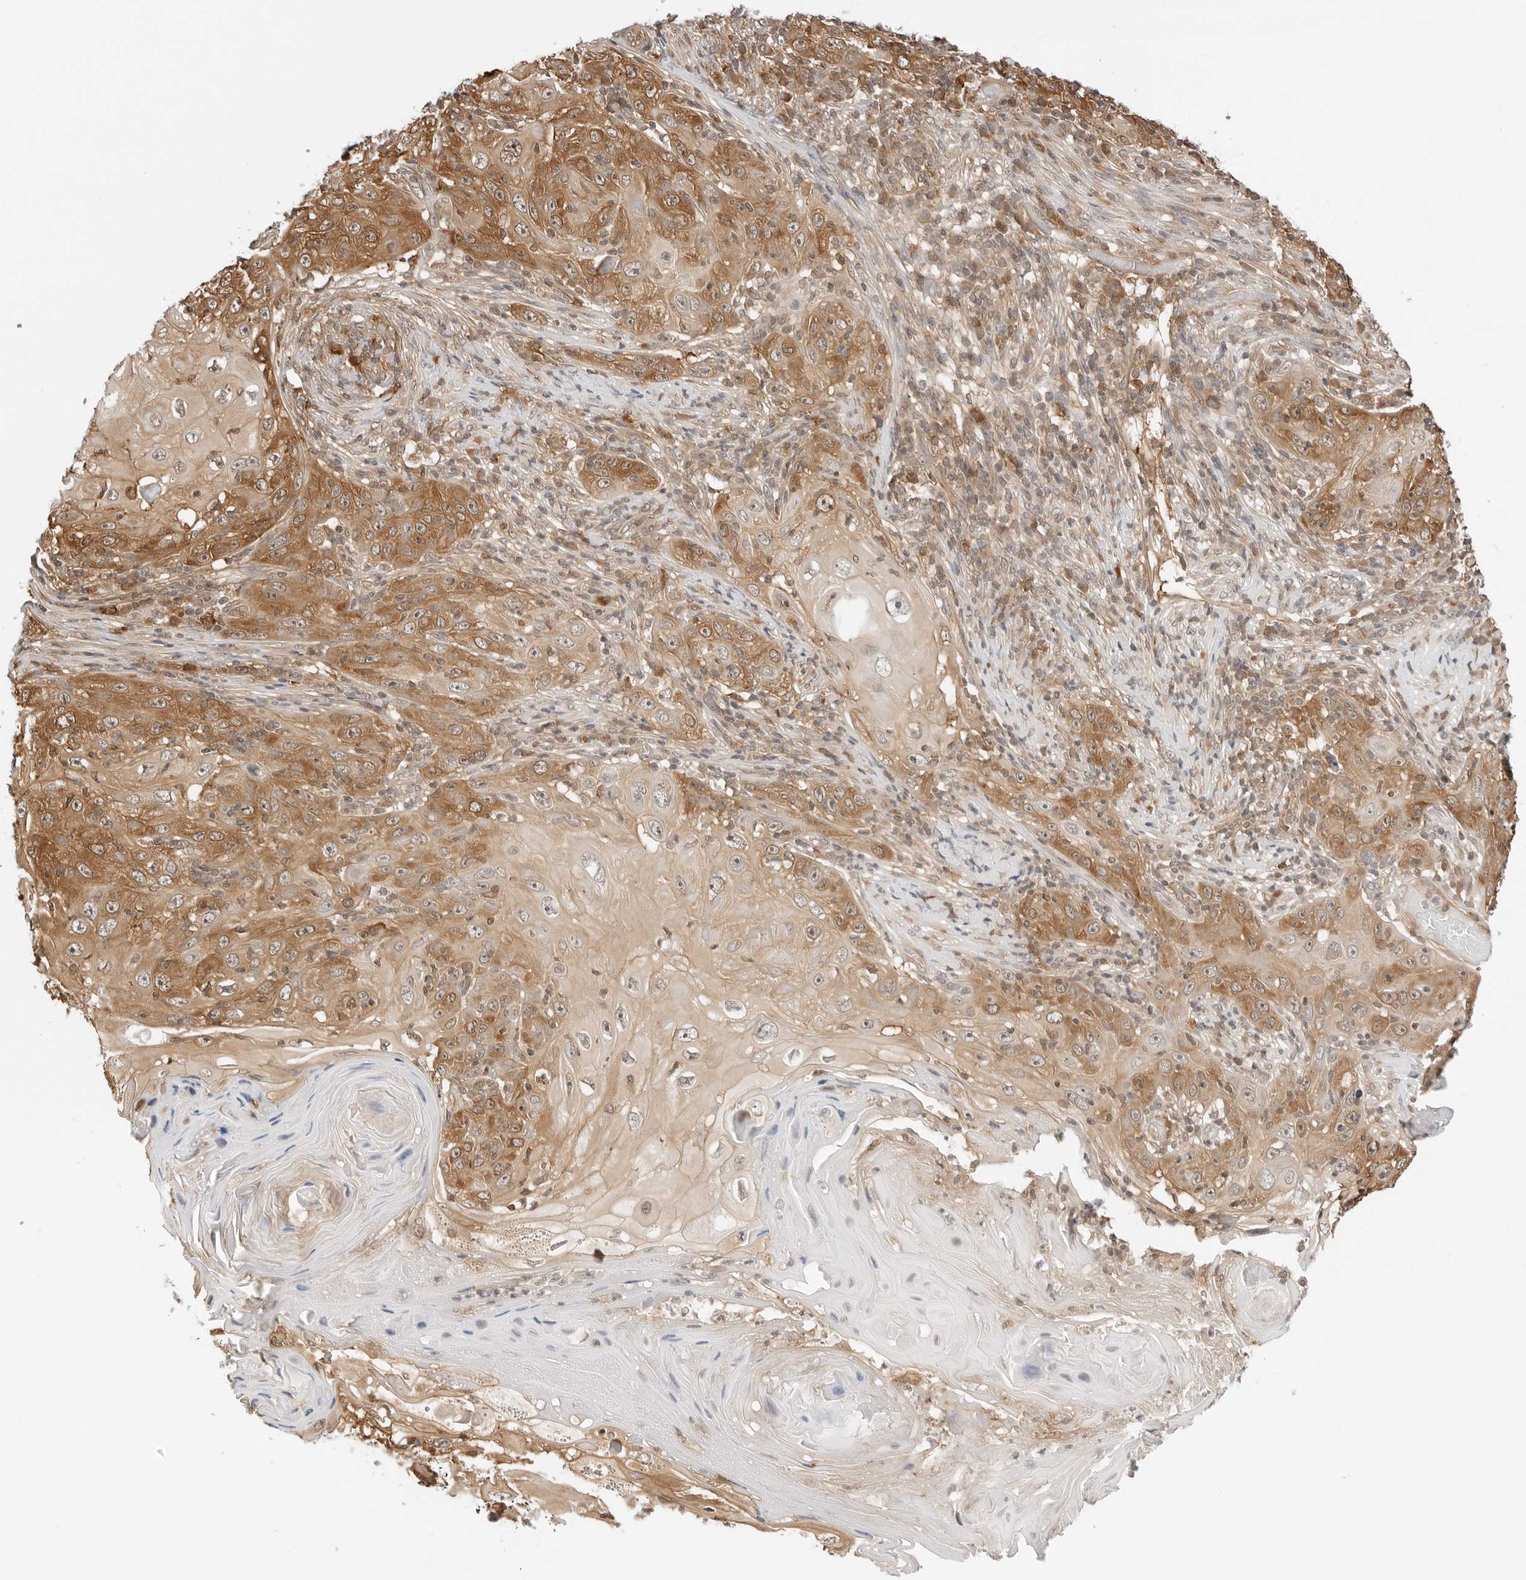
{"staining": {"intensity": "strong", "quantity": "25%-75%", "location": "cytoplasmic/membranous"}, "tissue": "skin cancer", "cell_type": "Tumor cells", "image_type": "cancer", "snomed": [{"axis": "morphology", "description": "Squamous cell carcinoma, NOS"}, {"axis": "topography", "description": "Skin"}], "caption": "Protein expression analysis of human skin cancer reveals strong cytoplasmic/membranous staining in about 25%-75% of tumor cells. (IHC, brightfield microscopy, high magnification).", "gene": "NUDC", "patient": {"sex": "female", "age": 88}}